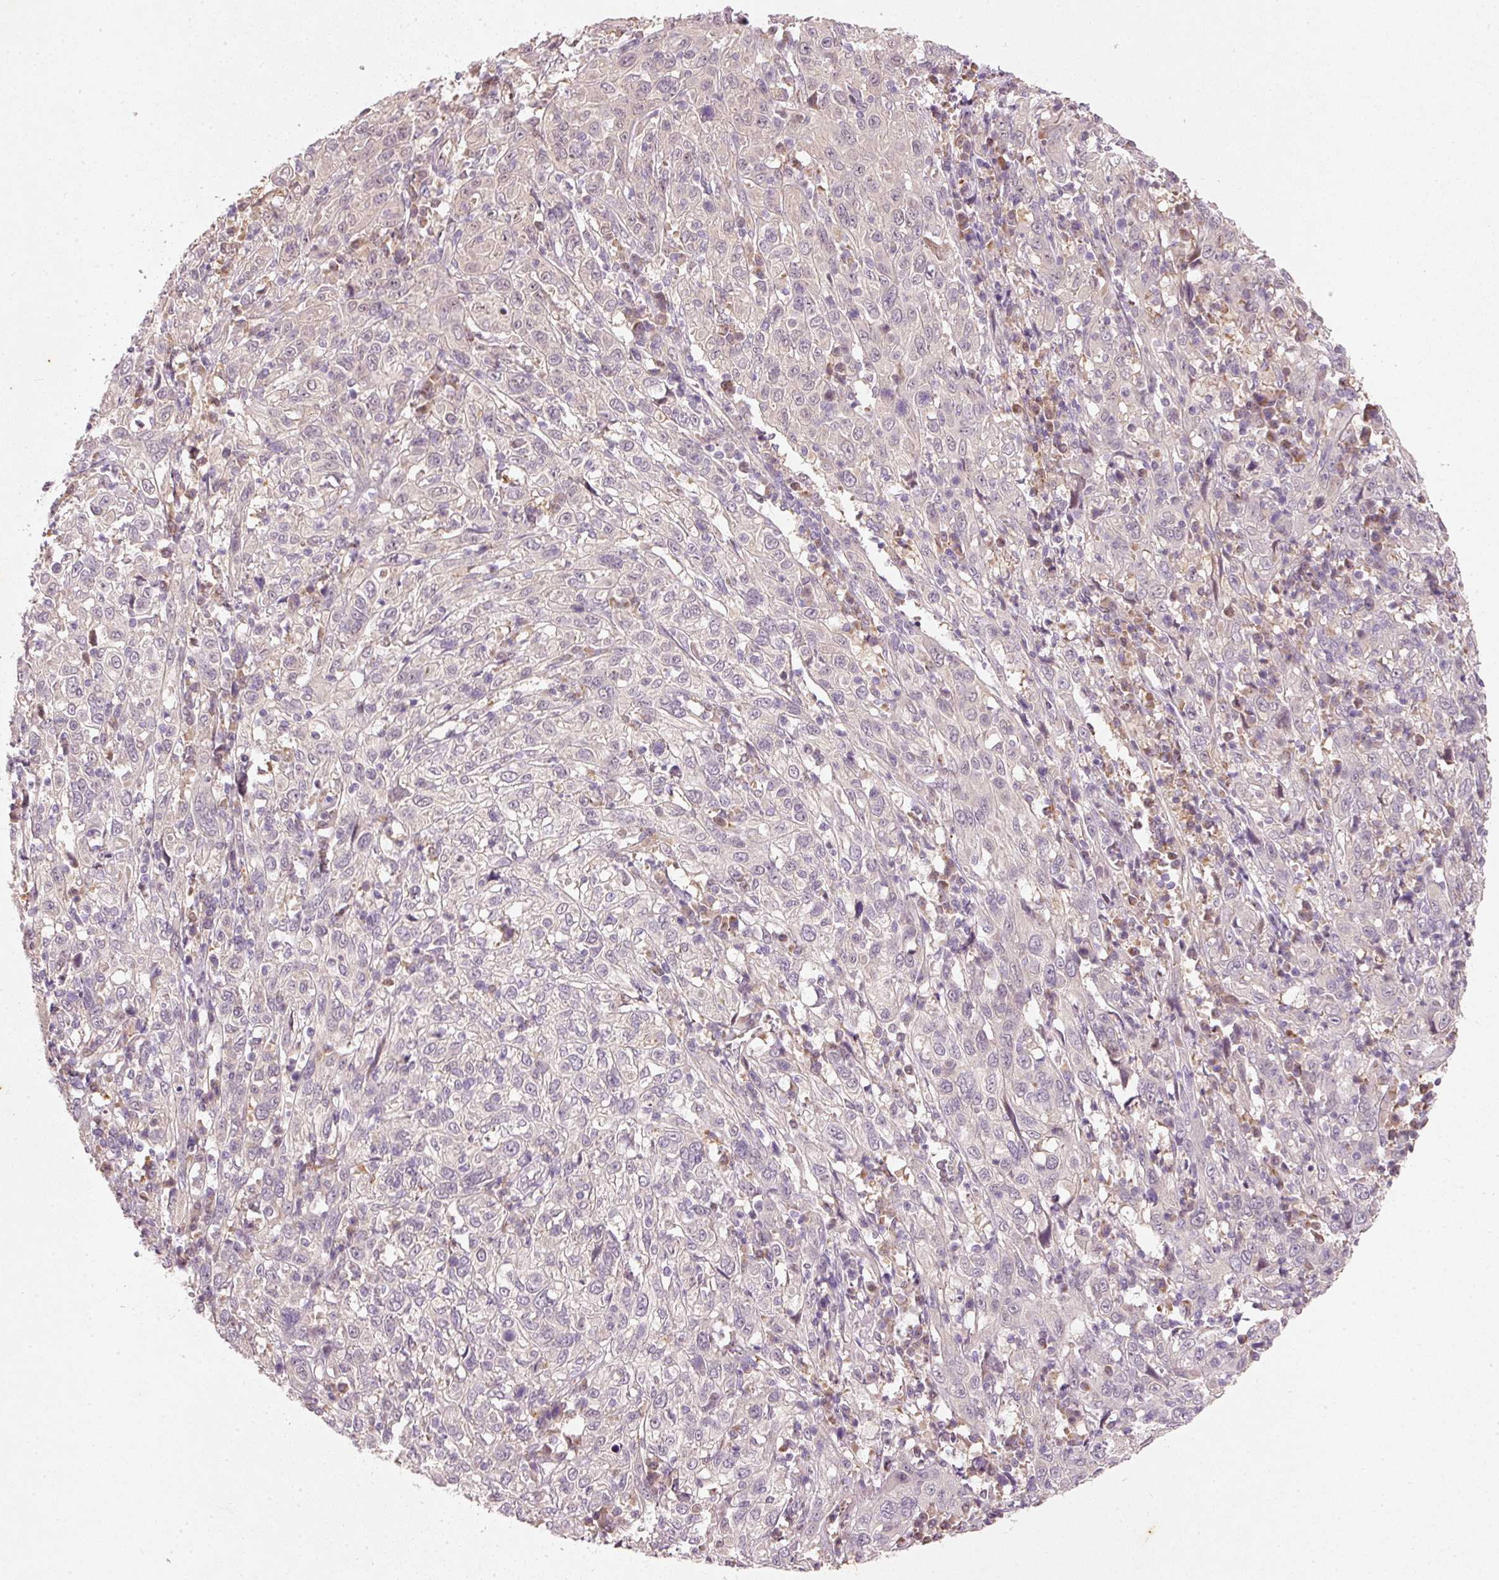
{"staining": {"intensity": "negative", "quantity": "none", "location": "none"}, "tissue": "cervical cancer", "cell_type": "Tumor cells", "image_type": "cancer", "snomed": [{"axis": "morphology", "description": "Squamous cell carcinoma, NOS"}, {"axis": "topography", "description": "Cervix"}], "caption": "This is a image of immunohistochemistry (IHC) staining of cervical squamous cell carcinoma, which shows no positivity in tumor cells.", "gene": "RGL2", "patient": {"sex": "female", "age": 46}}